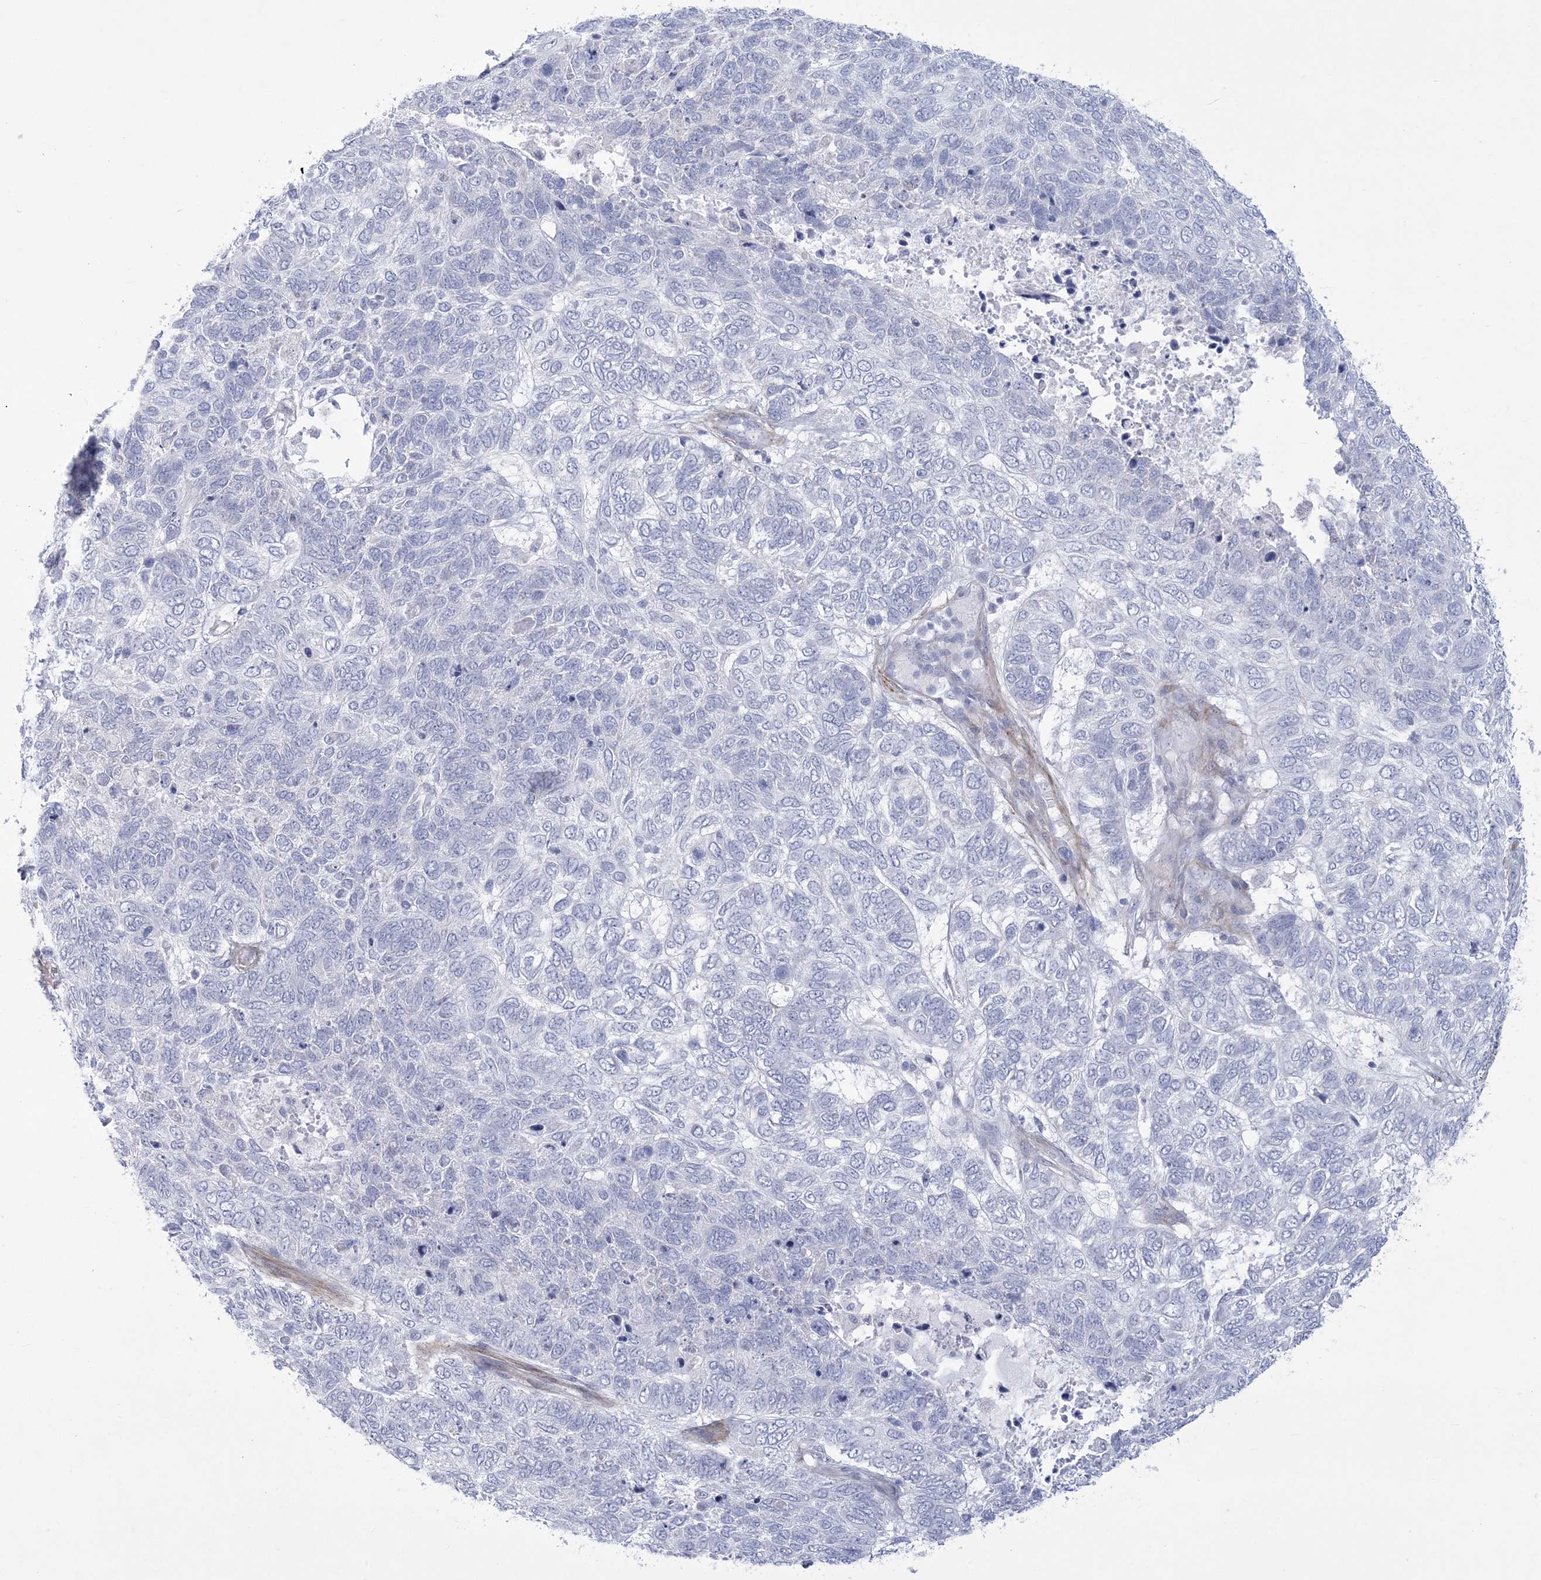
{"staining": {"intensity": "negative", "quantity": "none", "location": "none"}, "tissue": "skin cancer", "cell_type": "Tumor cells", "image_type": "cancer", "snomed": [{"axis": "morphology", "description": "Basal cell carcinoma"}, {"axis": "topography", "description": "Skin"}], "caption": "The image reveals no significant expression in tumor cells of skin cancer (basal cell carcinoma). Brightfield microscopy of immunohistochemistry stained with DAB (3,3'-diaminobenzidine) (brown) and hematoxylin (blue), captured at high magnification.", "gene": "WDR27", "patient": {"sex": "female", "age": 65}}